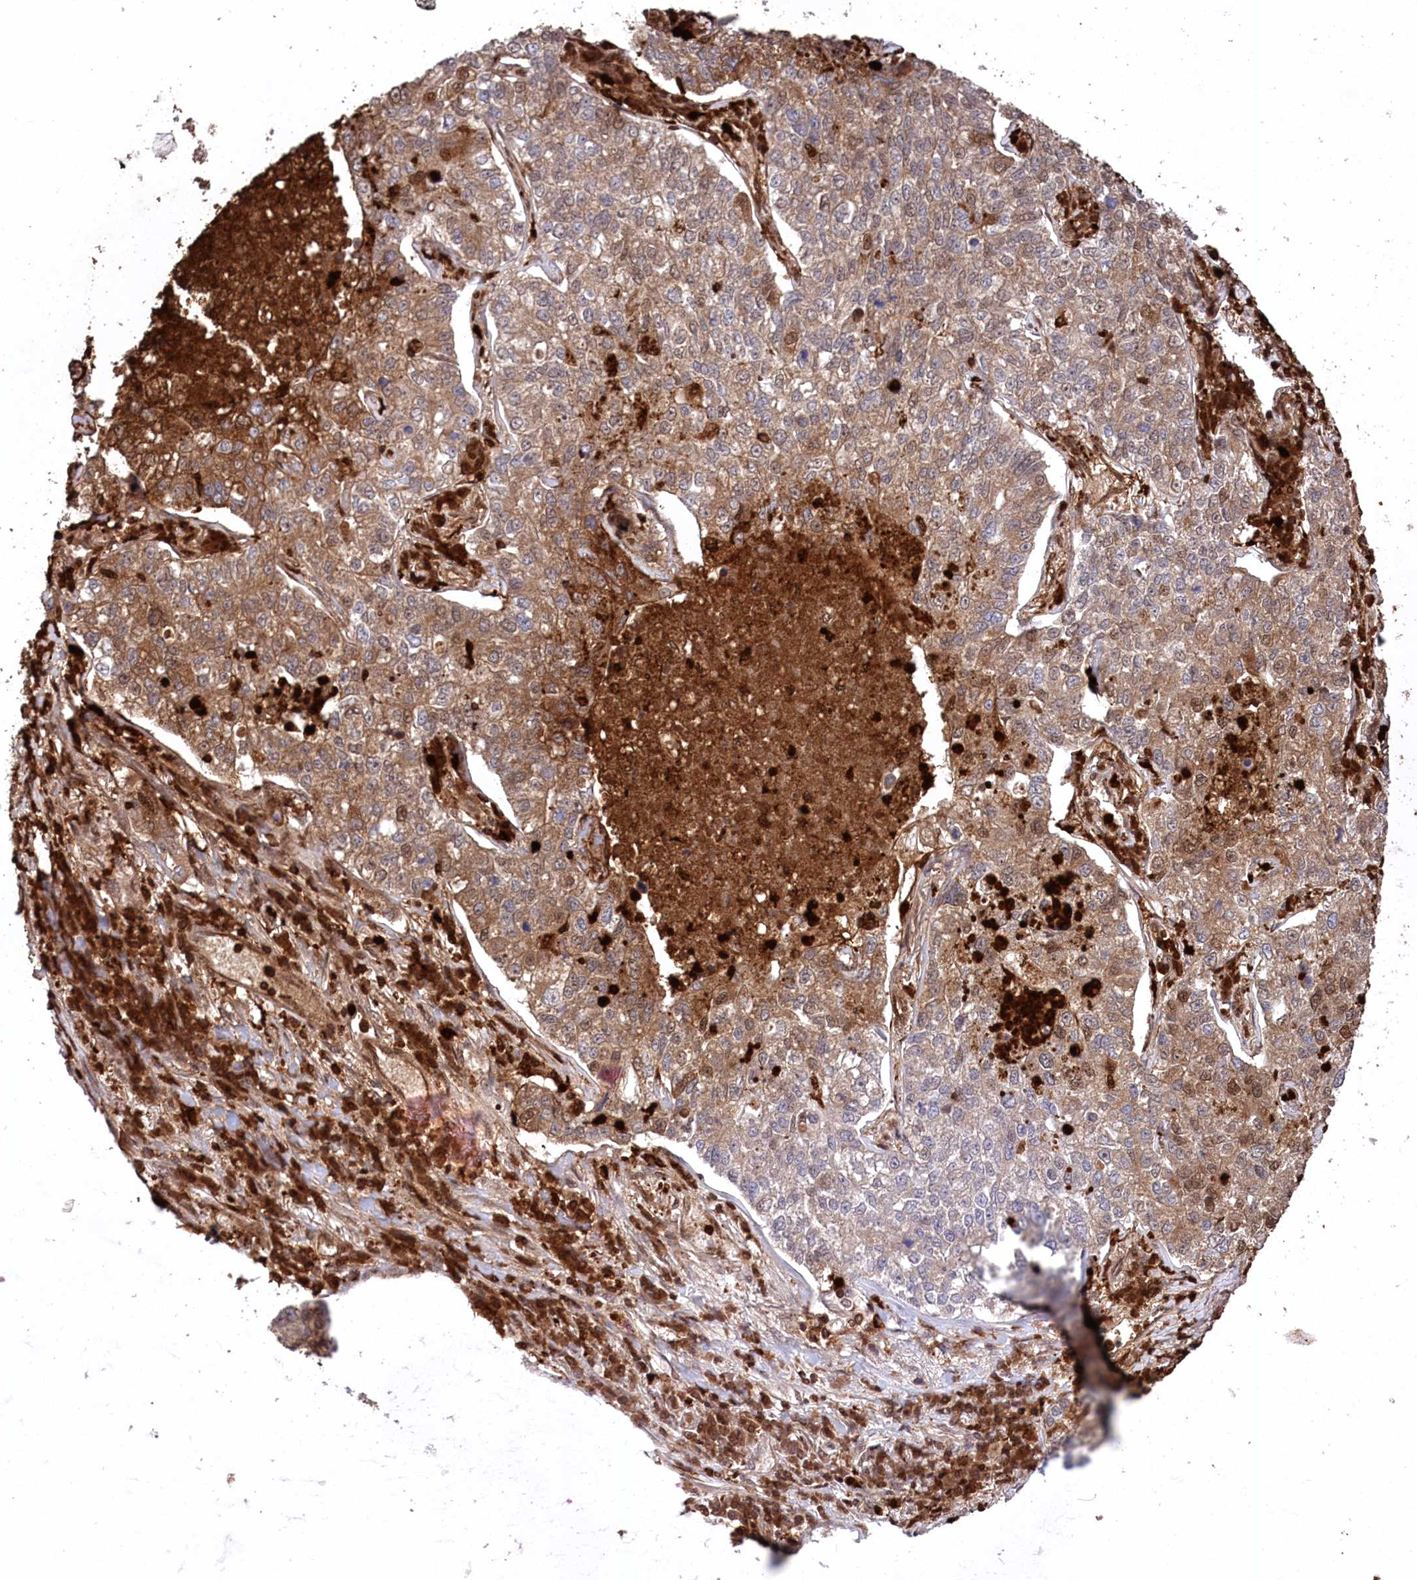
{"staining": {"intensity": "moderate", "quantity": "25%-75%", "location": "cytoplasmic/membranous"}, "tissue": "lung cancer", "cell_type": "Tumor cells", "image_type": "cancer", "snomed": [{"axis": "morphology", "description": "Adenocarcinoma, NOS"}, {"axis": "topography", "description": "Lung"}], "caption": "This photomicrograph exhibits lung cancer stained with immunohistochemistry (IHC) to label a protein in brown. The cytoplasmic/membranous of tumor cells show moderate positivity for the protein. Nuclei are counter-stained blue.", "gene": "LSG1", "patient": {"sex": "male", "age": 49}}